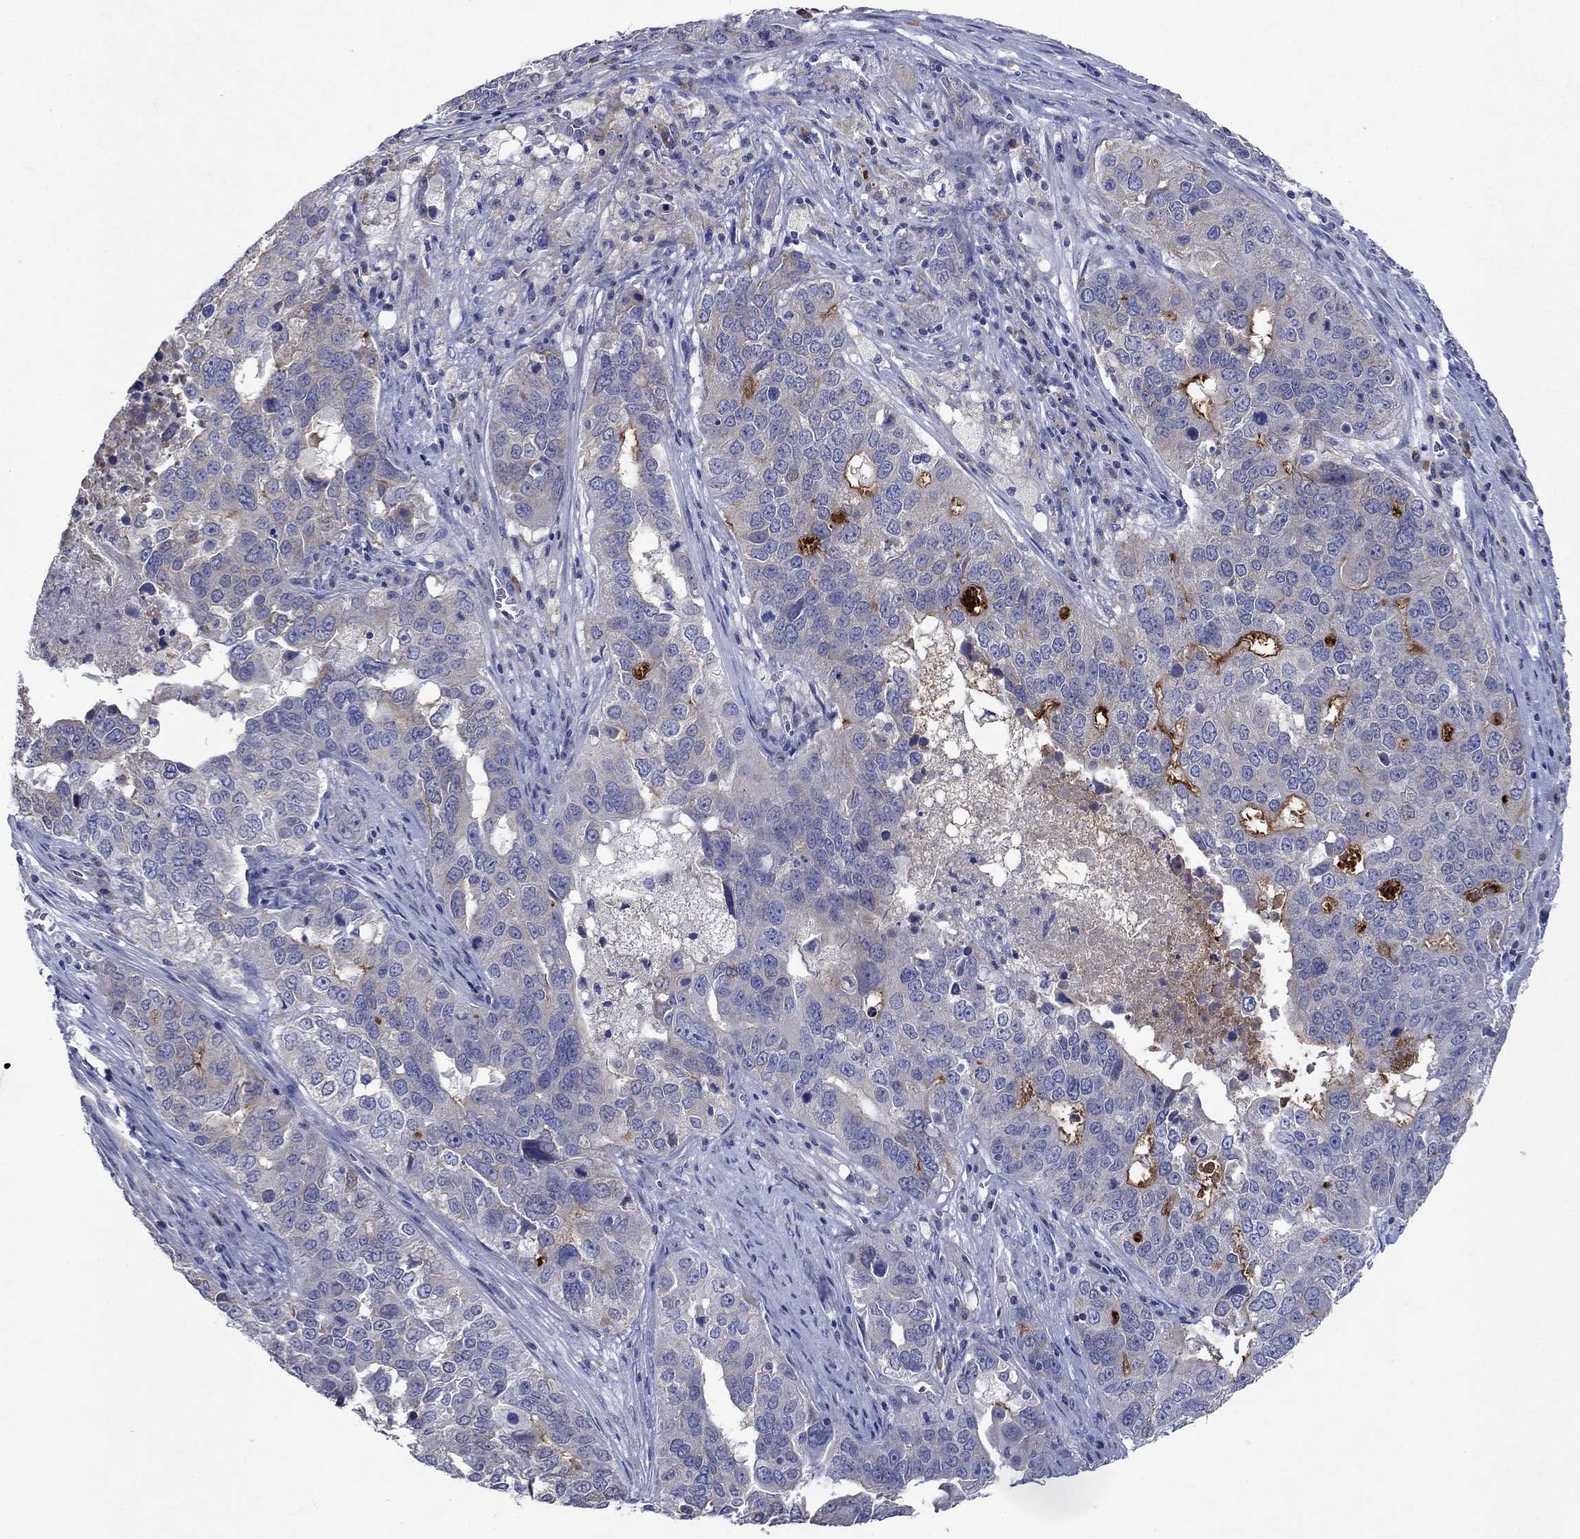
{"staining": {"intensity": "negative", "quantity": "none", "location": "none"}, "tissue": "ovarian cancer", "cell_type": "Tumor cells", "image_type": "cancer", "snomed": [{"axis": "morphology", "description": "Carcinoma, endometroid"}, {"axis": "topography", "description": "Soft tissue"}, {"axis": "topography", "description": "Ovary"}], "caption": "Photomicrograph shows no significant protein staining in tumor cells of ovarian cancer (endometroid carcinoma).", "gene": "SULT2B1", "patient": {"sex": "female", "age": 52}}